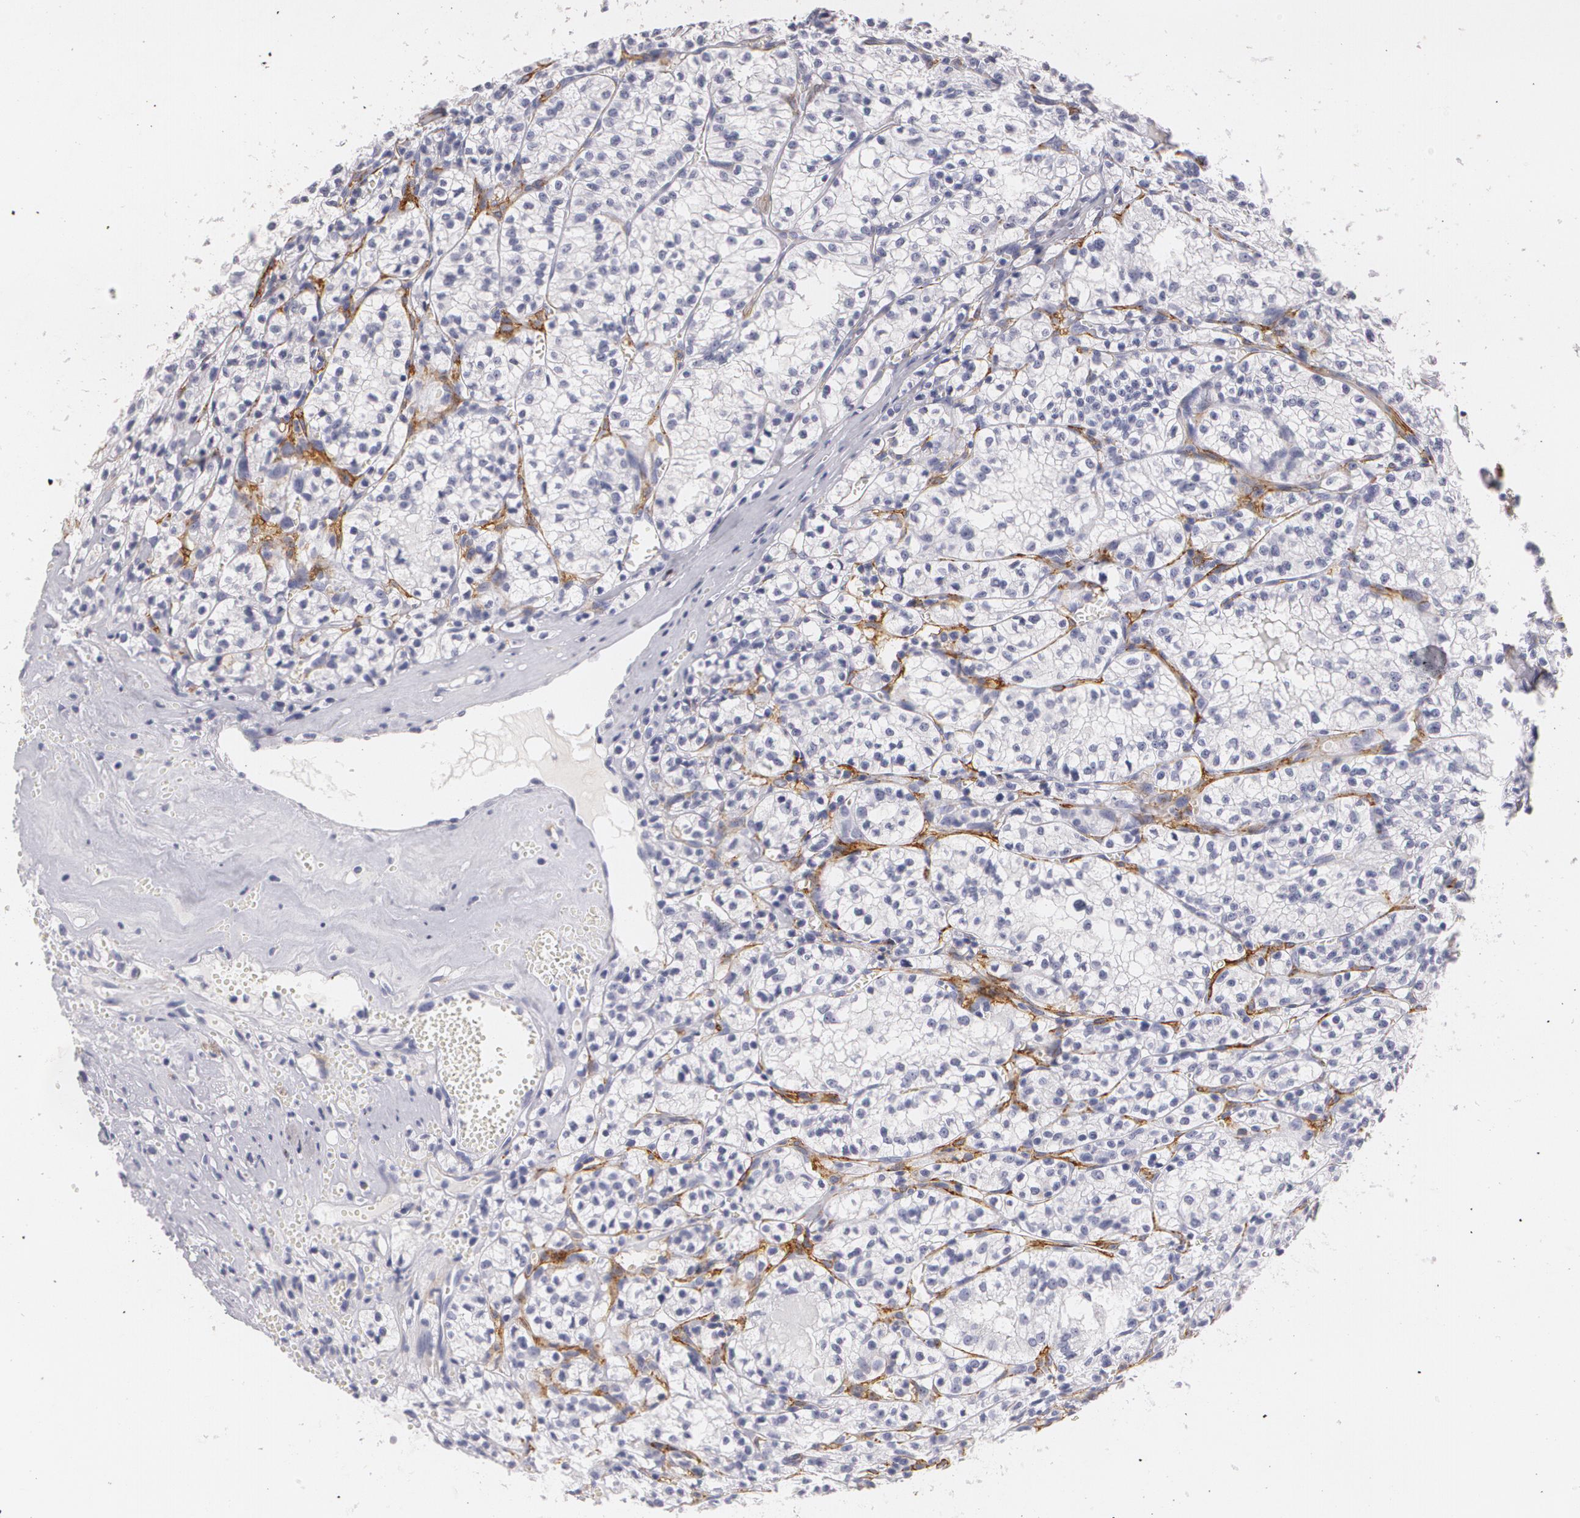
{"staining": {"intensity": "negative", "quantity": "none", "location": "none"}, "tissue": "renal cancer", "cell_type": "Tumor cells", "image_type": "cancer", "snomed": [{"axis": "morphology", "description": "Adenocarcinoma, NOS"}, {"axis": "topography", "description": "Kidney"}], "caption": "DAB (3,3'-diaminobenzidine) immunohistochemical staining of human adenocarcinoma (renal) exhibits no significant staining in tumor cells.", "gene": "NGFR", "patient": {"sex": "male", "age": 61}}